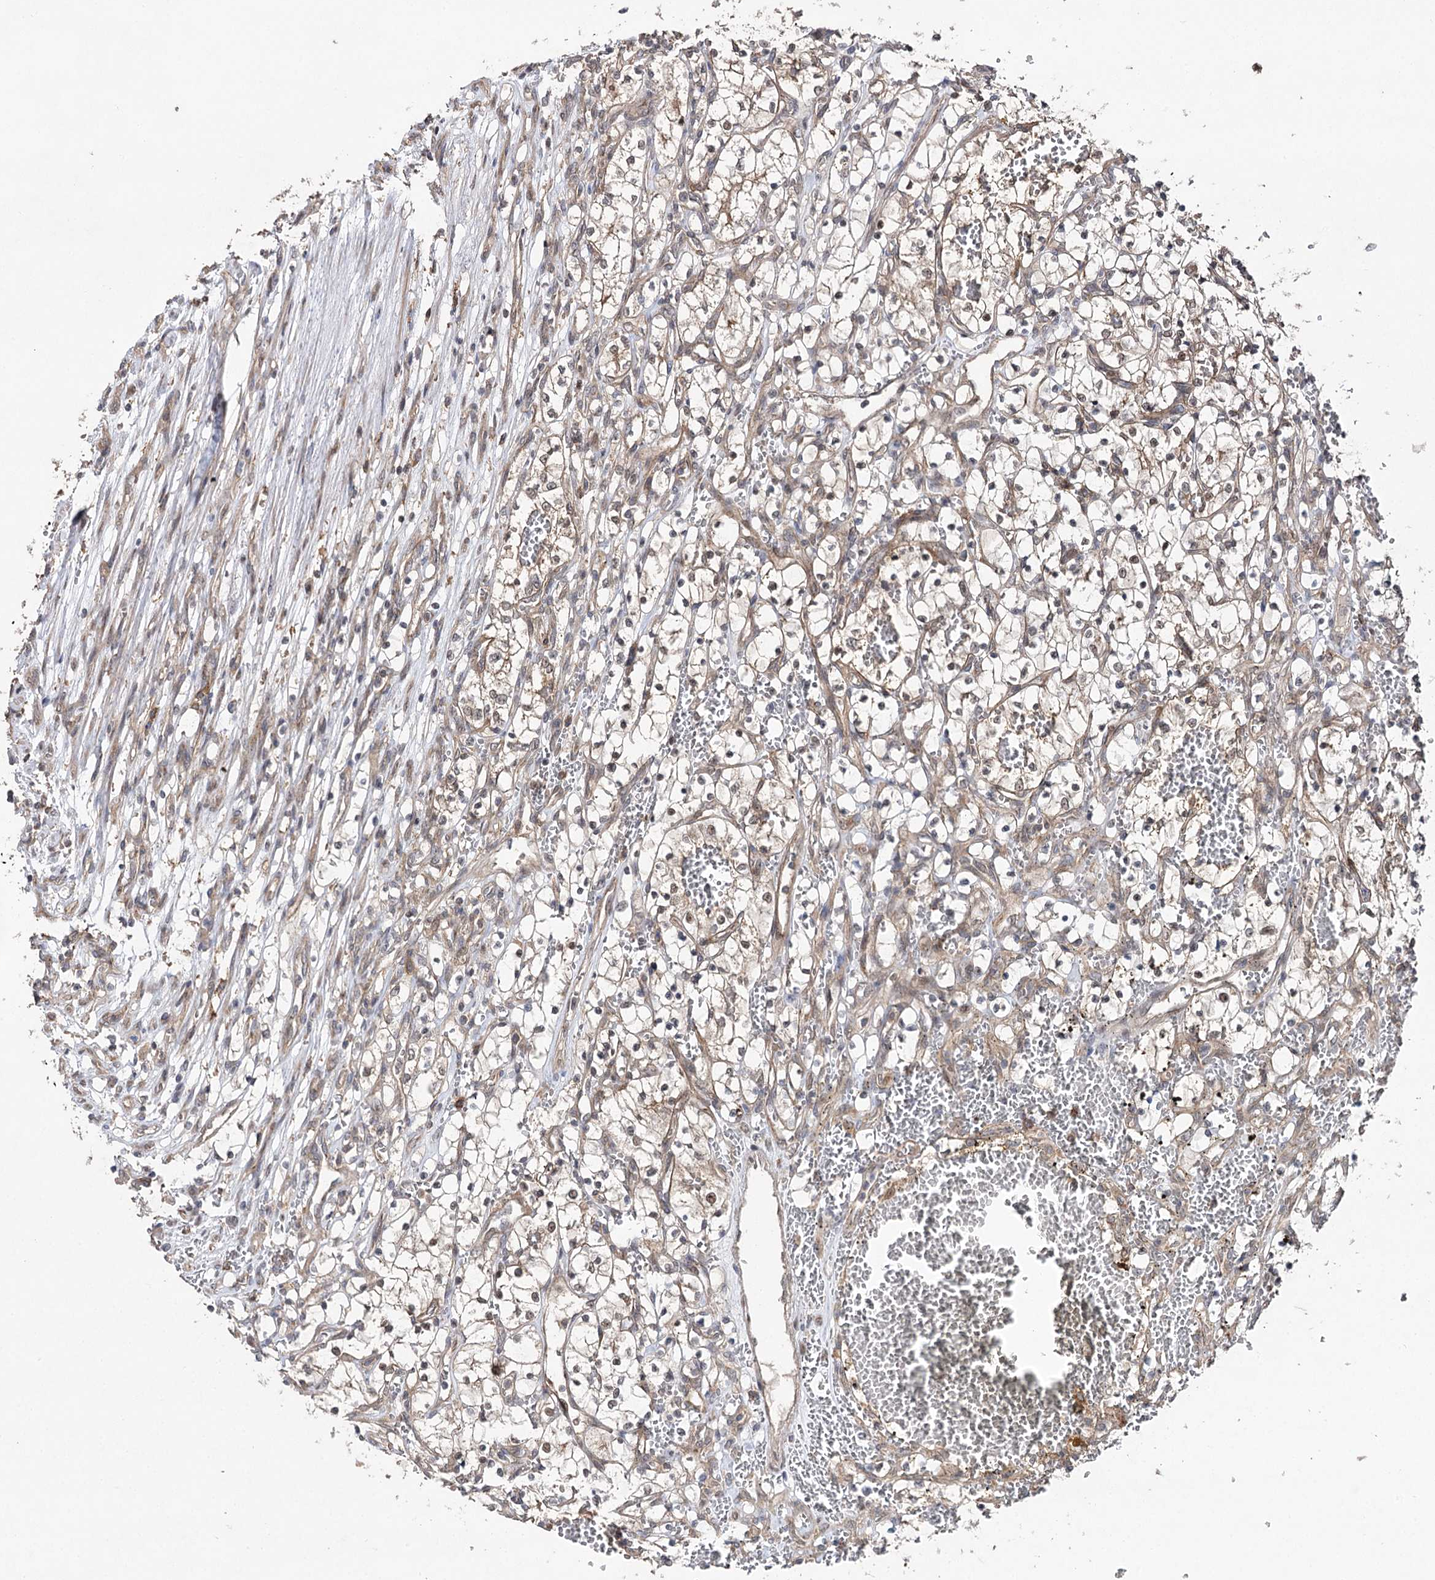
{"staining": {"intensity": "moderate", "quantity": "<25%", "location": "nuclear"}, "tissue": "renal cancer", "cell_type": "Tumor cells", "image_type": "cancer", "snomed": [{"axis": "morphology", "description": "Adenocarcinoma, NOS"}, {"axis": "topography", "description": "Kidney"}], "caption": "Tumor cells reveal low levels of moderate nuclear positivity in approximately <25% of cells in human renal adenocarcinoma.", "gene": "STX6", "patient": {"sex": "female", "age": 69}}